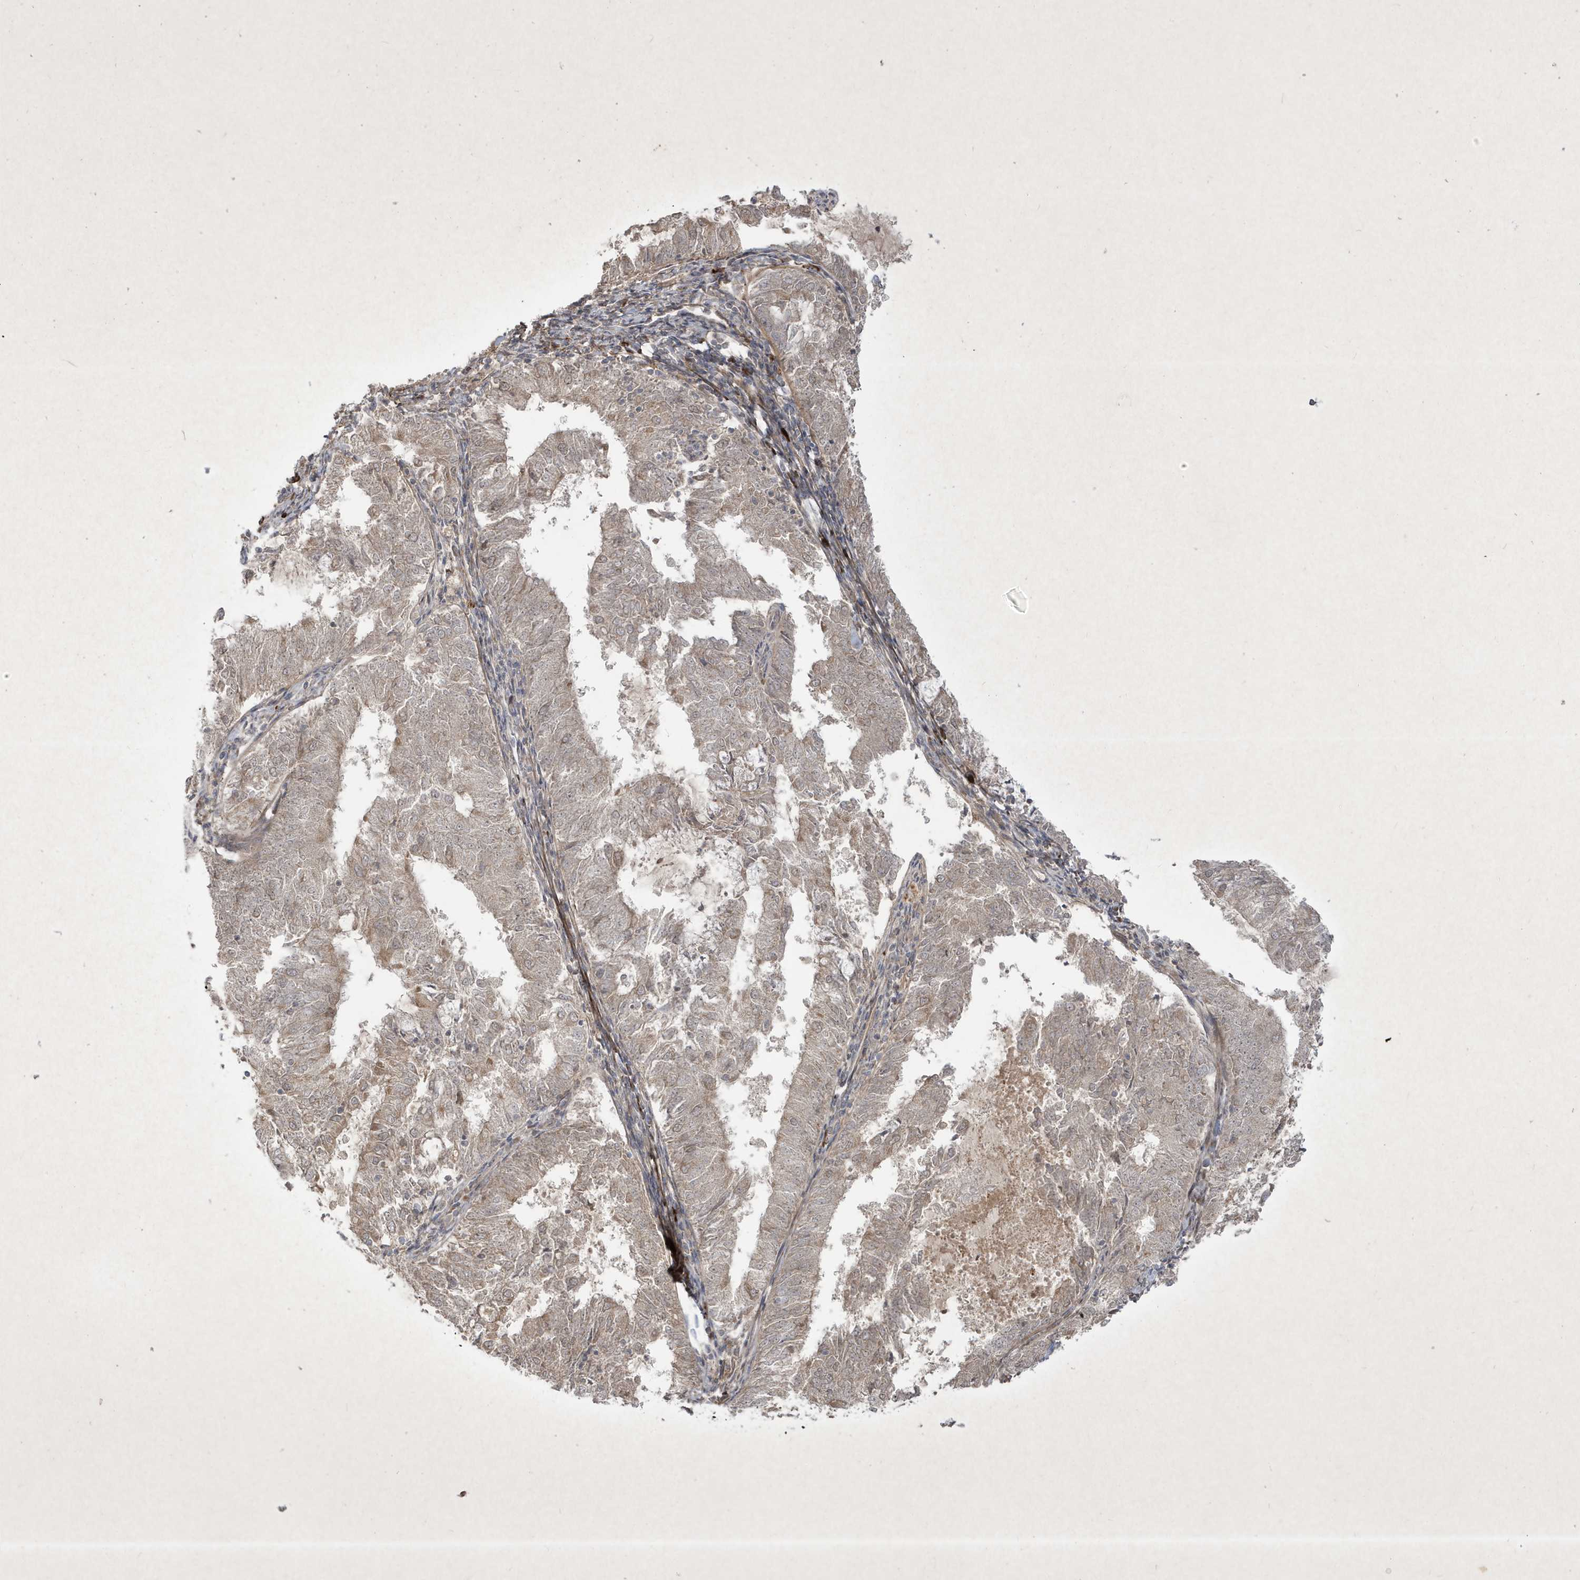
{"staining": {"intensity": "negative", "quantity": "none", "location": "none"}, "tissue": "endometrial cancer", "cell_type": "Tumor cells", "image_type": "cancer", "snomed": [{"axis": "morphology", "description": "Adenocarcinoma, NOS"}, {"axis": "topography", "description": "Endometrium"}], "caption": "Immunohistochemical staining of adenocarcinoma (endometrial) reveals no significant positivity in tumor cells. (DAB (3,3'-diaminobenzidine) immunohistochemistry (IHC) with hematoxylin counter stain).", "gene": "FAM83C", "patient": {"sex": "female", "age": 57}}